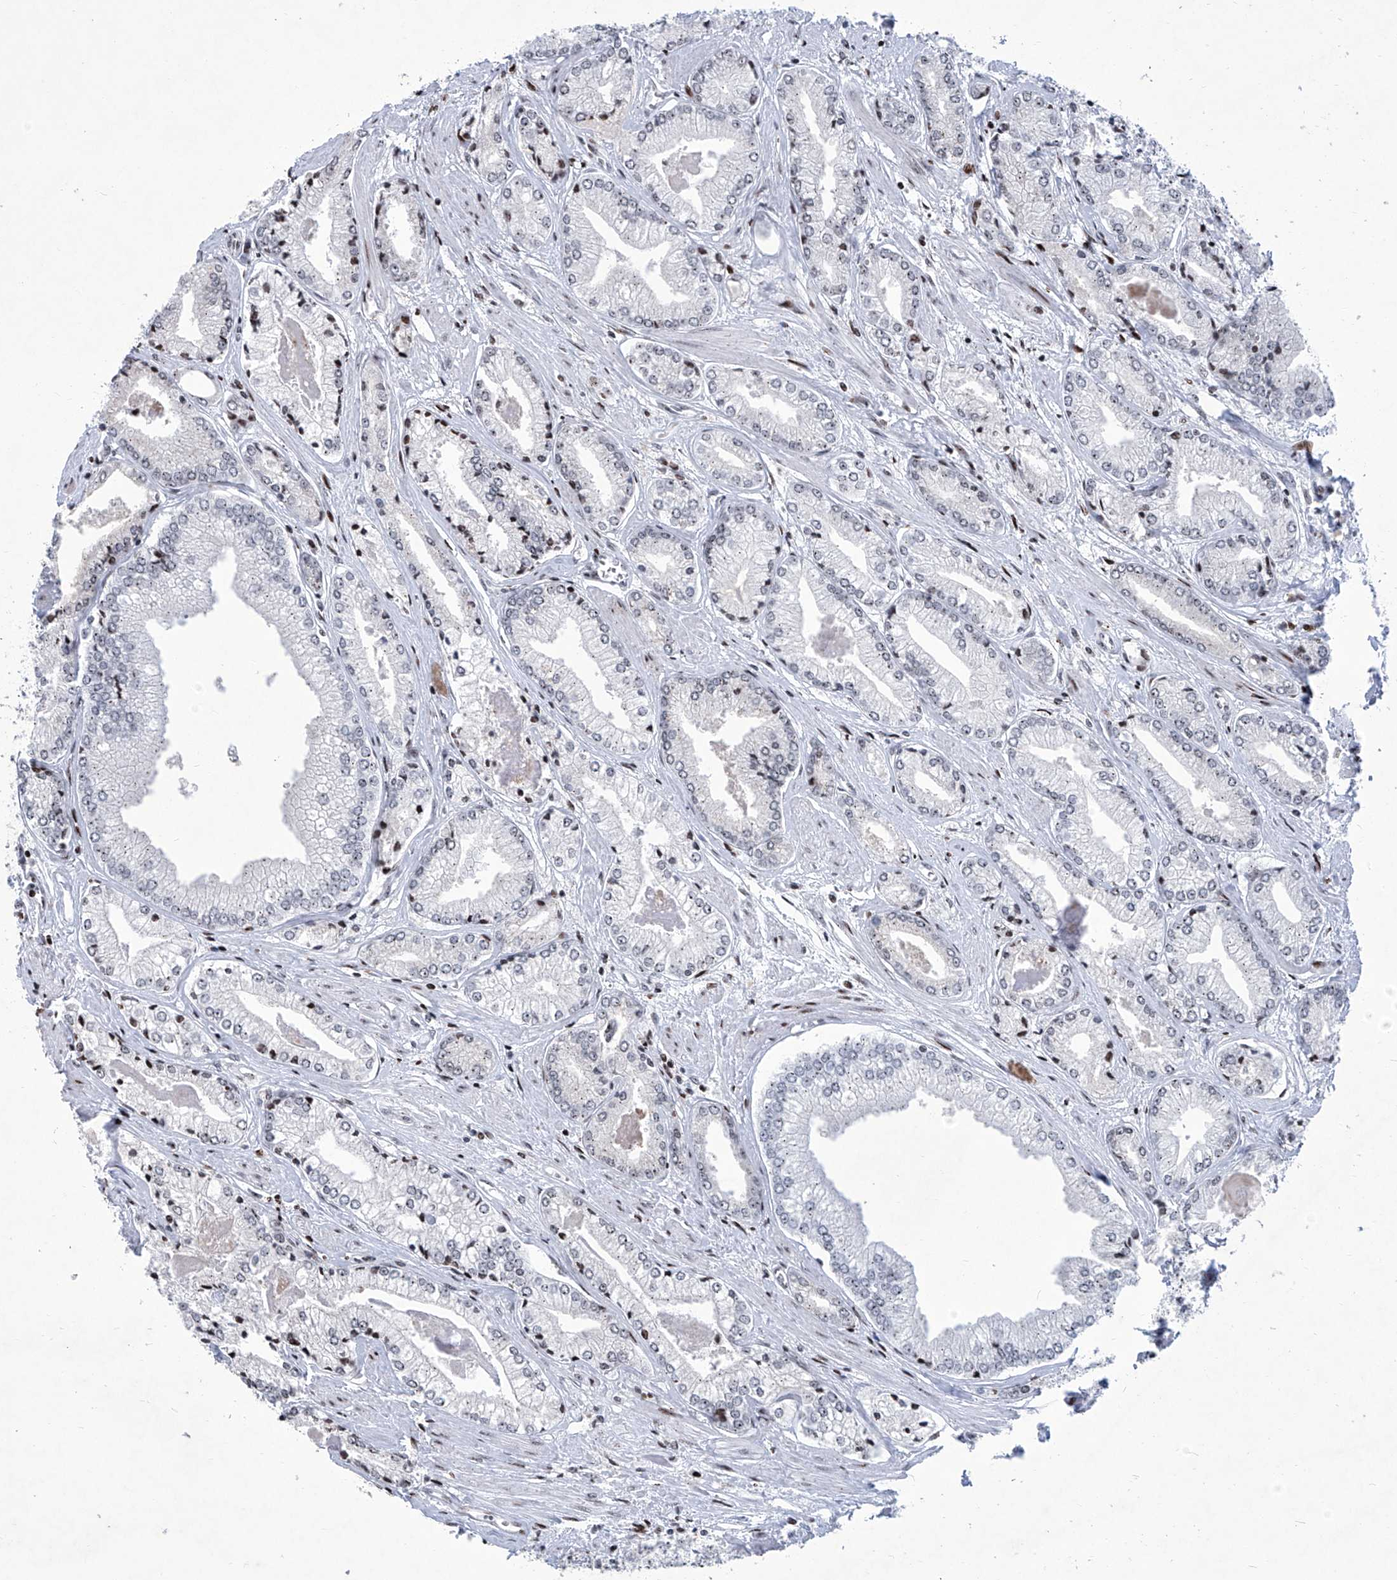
{"staining": {"intensity": "negative", "quantity": "none", "location": "none"}, "tissue": "prostate cancer", "cell_type": "Tumor cells", "image_type": "cancer", "snomed": [{"axis": "morphology", "description": "Adenocarcinoma, Low grade"}, {"axis": "topography", "description": "Prostate"}], "caption": "IHC micrograph of neoplastic tissue: human prostate low-grade adenocarcinoma stained with DAB (3,3'-diaminobenzidine) demonstrates no significant protein expression in tumor cells.", "gene": "HEY2", "patient": {"sex": "male", "age": 60}}